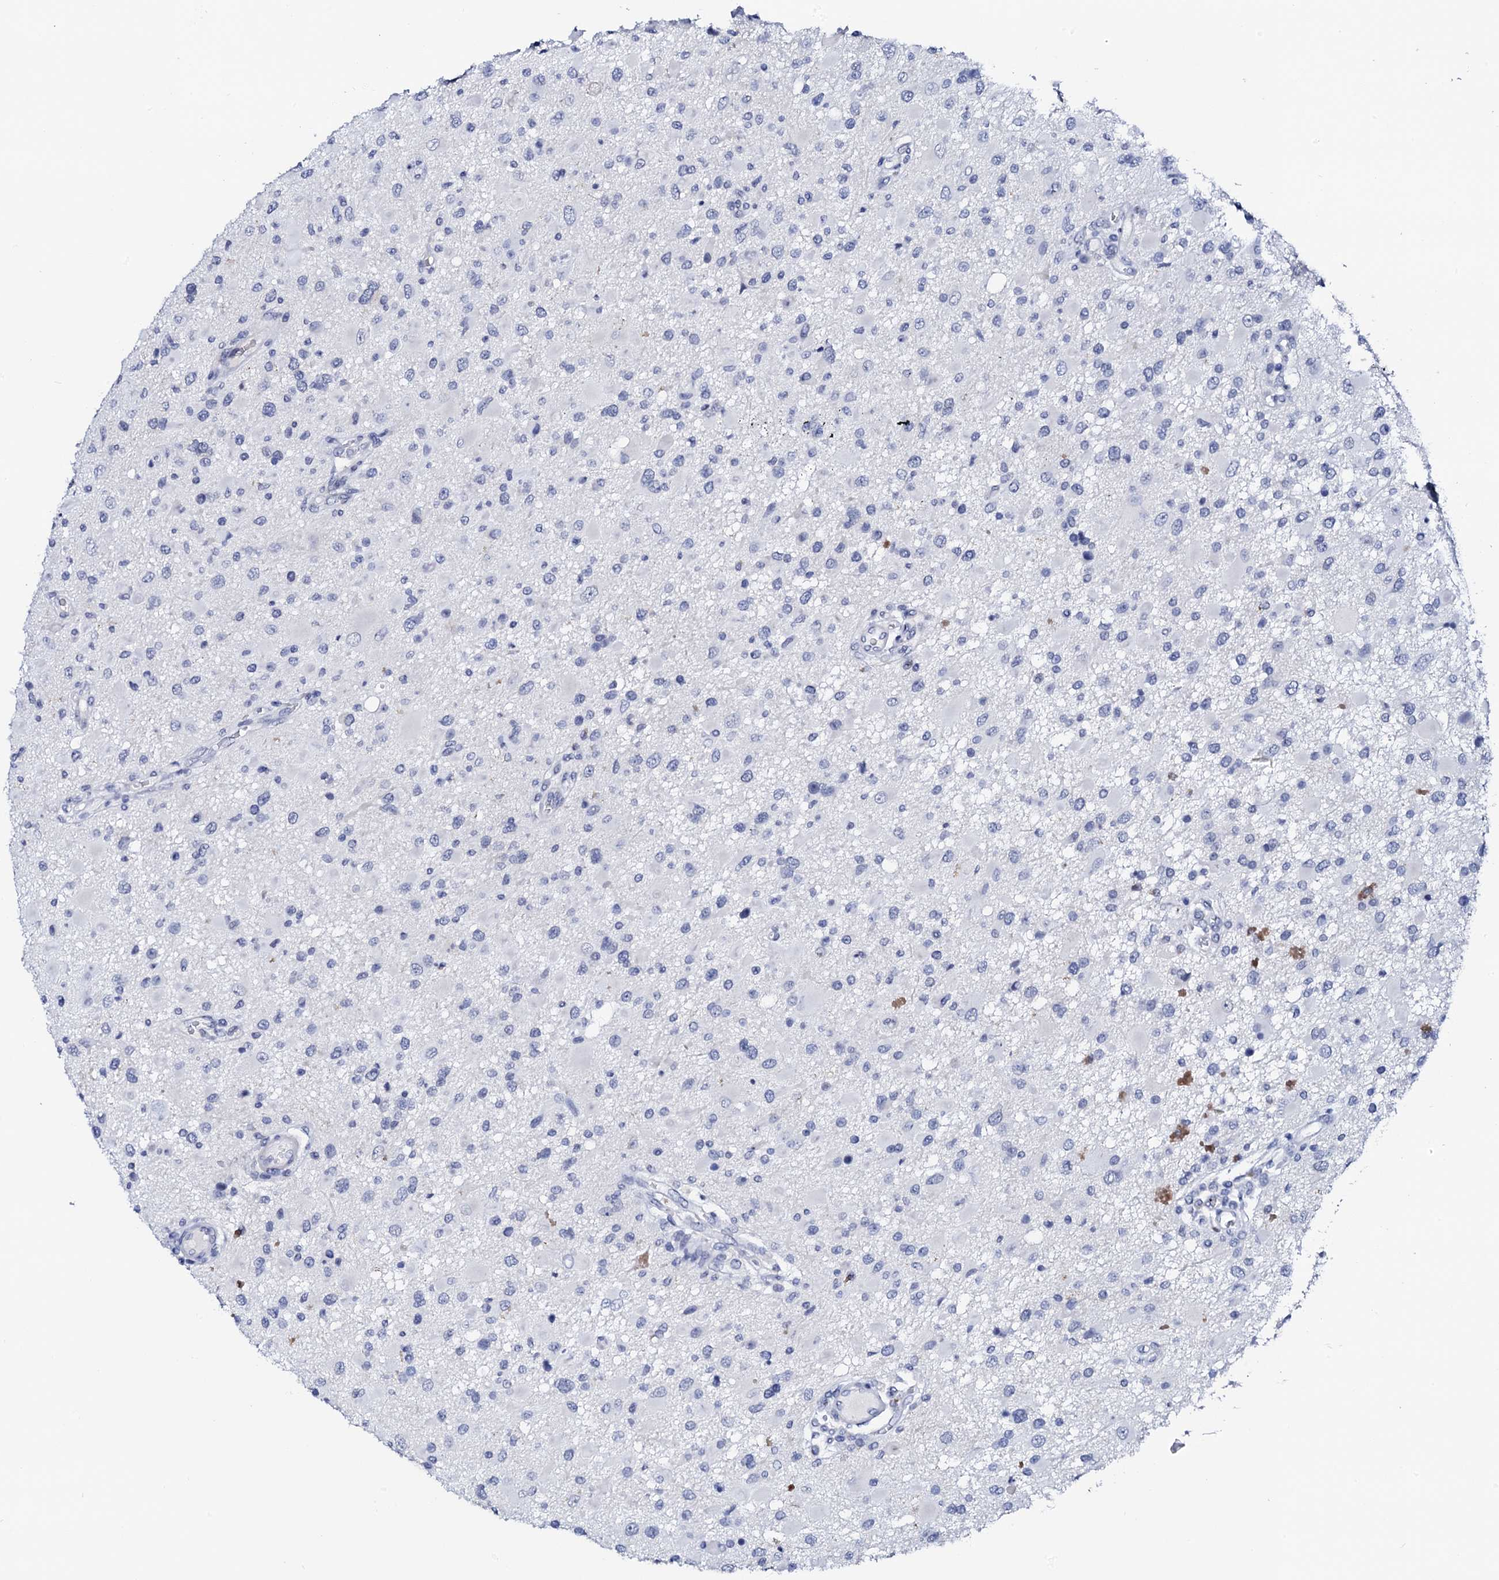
{"staining": {"intensity": "negative", "quantity": "none", "location": "none"}, "tissue": "glioma", "cell_type": "Tumor cells", "image_type": "cancer", "snomed": [{"axis": "morphology", "description": "Glioma, malignant, High grade"}, {"axis": "topography", "description": "Brain"}], "caption": "There is no significant positivity in tumor cells of malignant glioma (high-grade). (DAB immunohistochemistry (IHC), high magnification).", "gene": "SPATA19", "patient": {"sex": "male", "age": 53}}